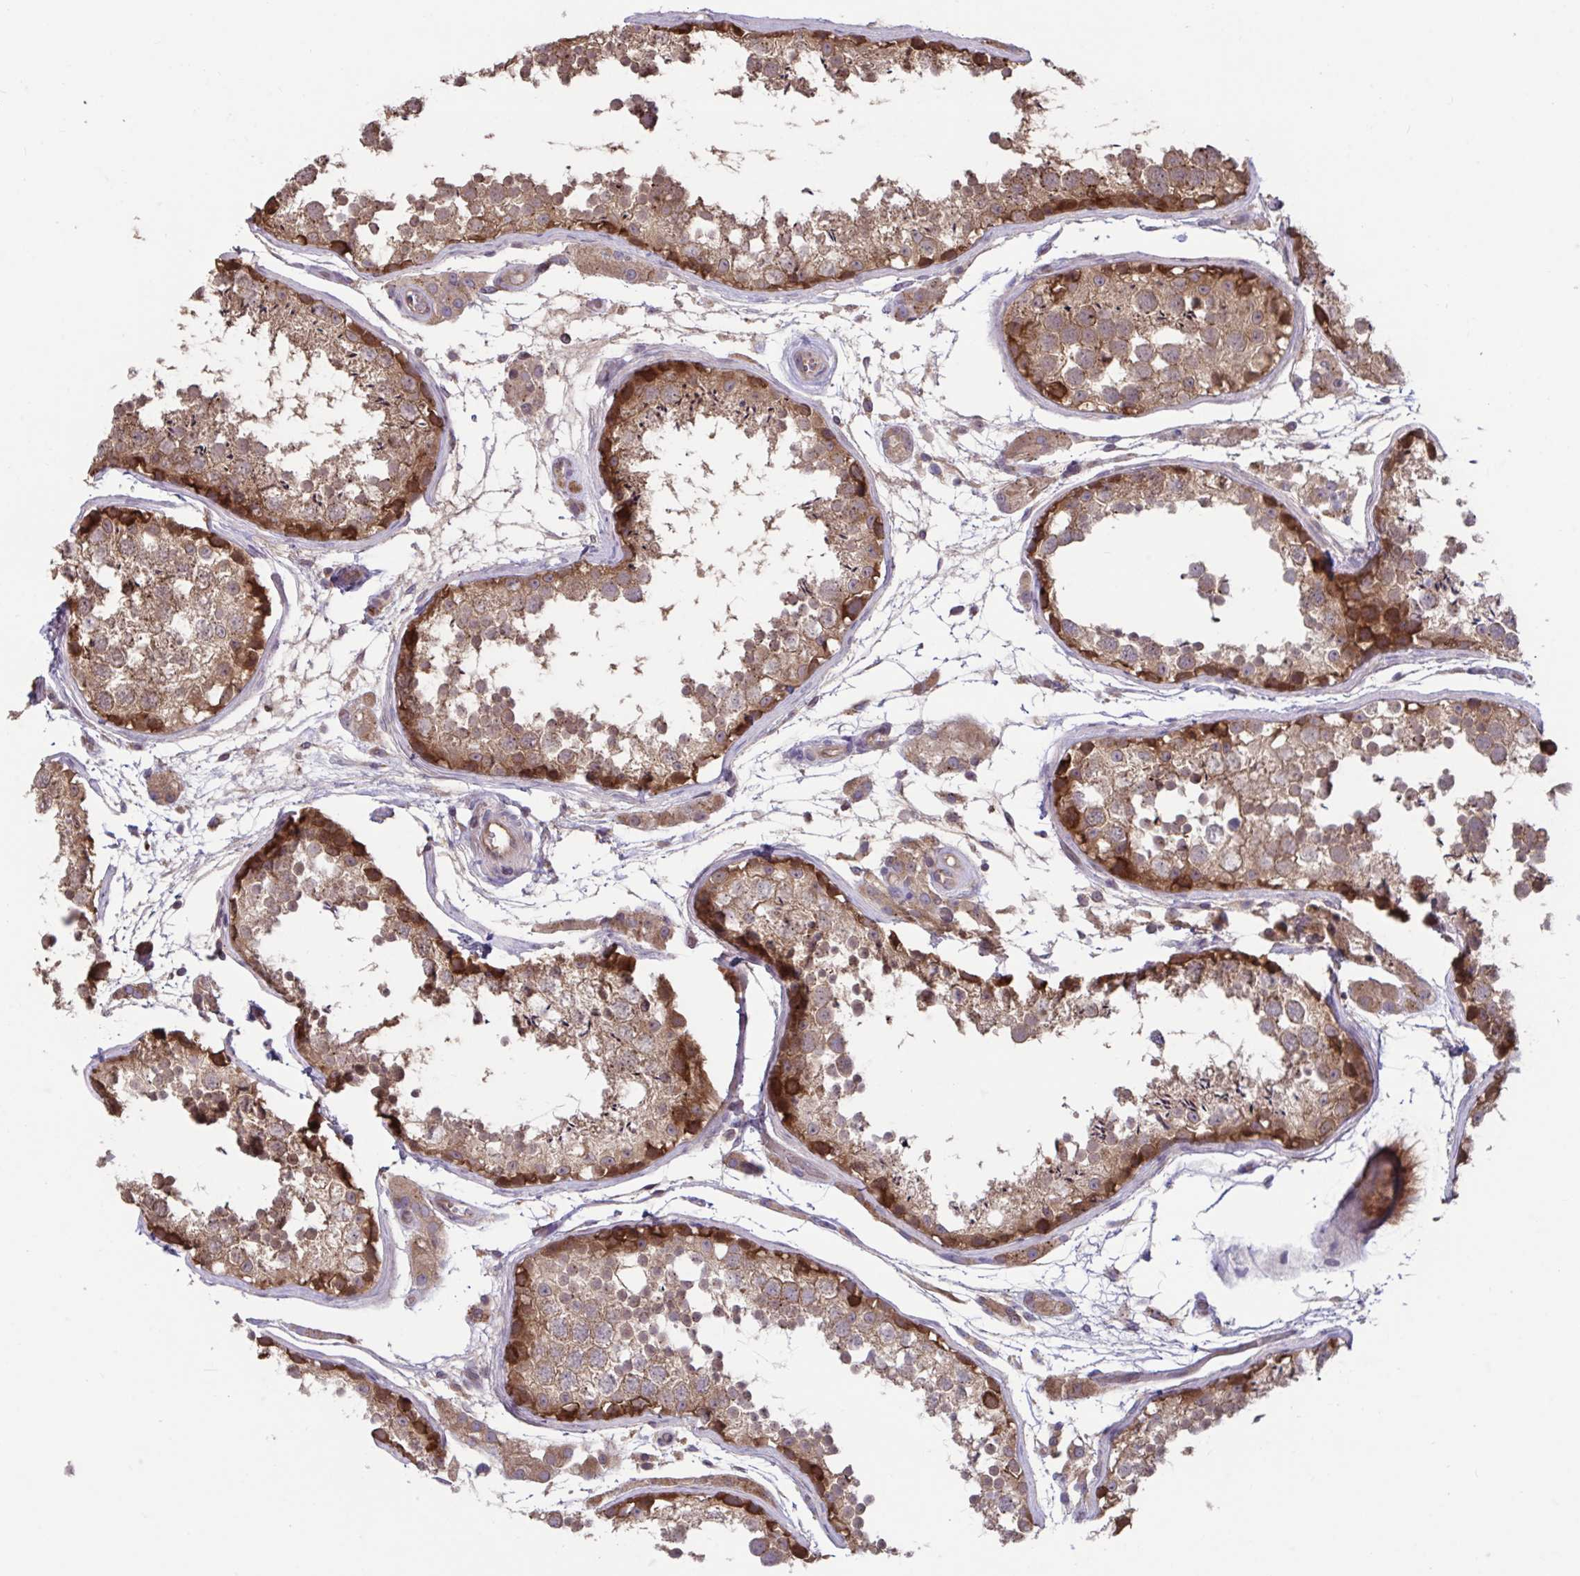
{"staining": {"intensity": "strong", "quantity": ">75%", "location": "cytoplasmic/membranous"}, "tissue": "testis", "cell_type": "Cells in seminiferous ducts", "image_type": "normal", "snomed": [{"axis": "morphology", "description": "Normal tissue, NOS"}, {"axis": "topography", "description": "Testis"}], "caption": "Immunohistochemical staining of normal testis displays high levels of strong cytoplasmic/membranous expression in about >75% of cells in seminiferous ducts. Using DAB (brown) and hematoxylin (blue) stains, captured at high magnification using brightfield microscopy.", "gene": "IST1", "patient": {"sex": "male", "age": 29}}